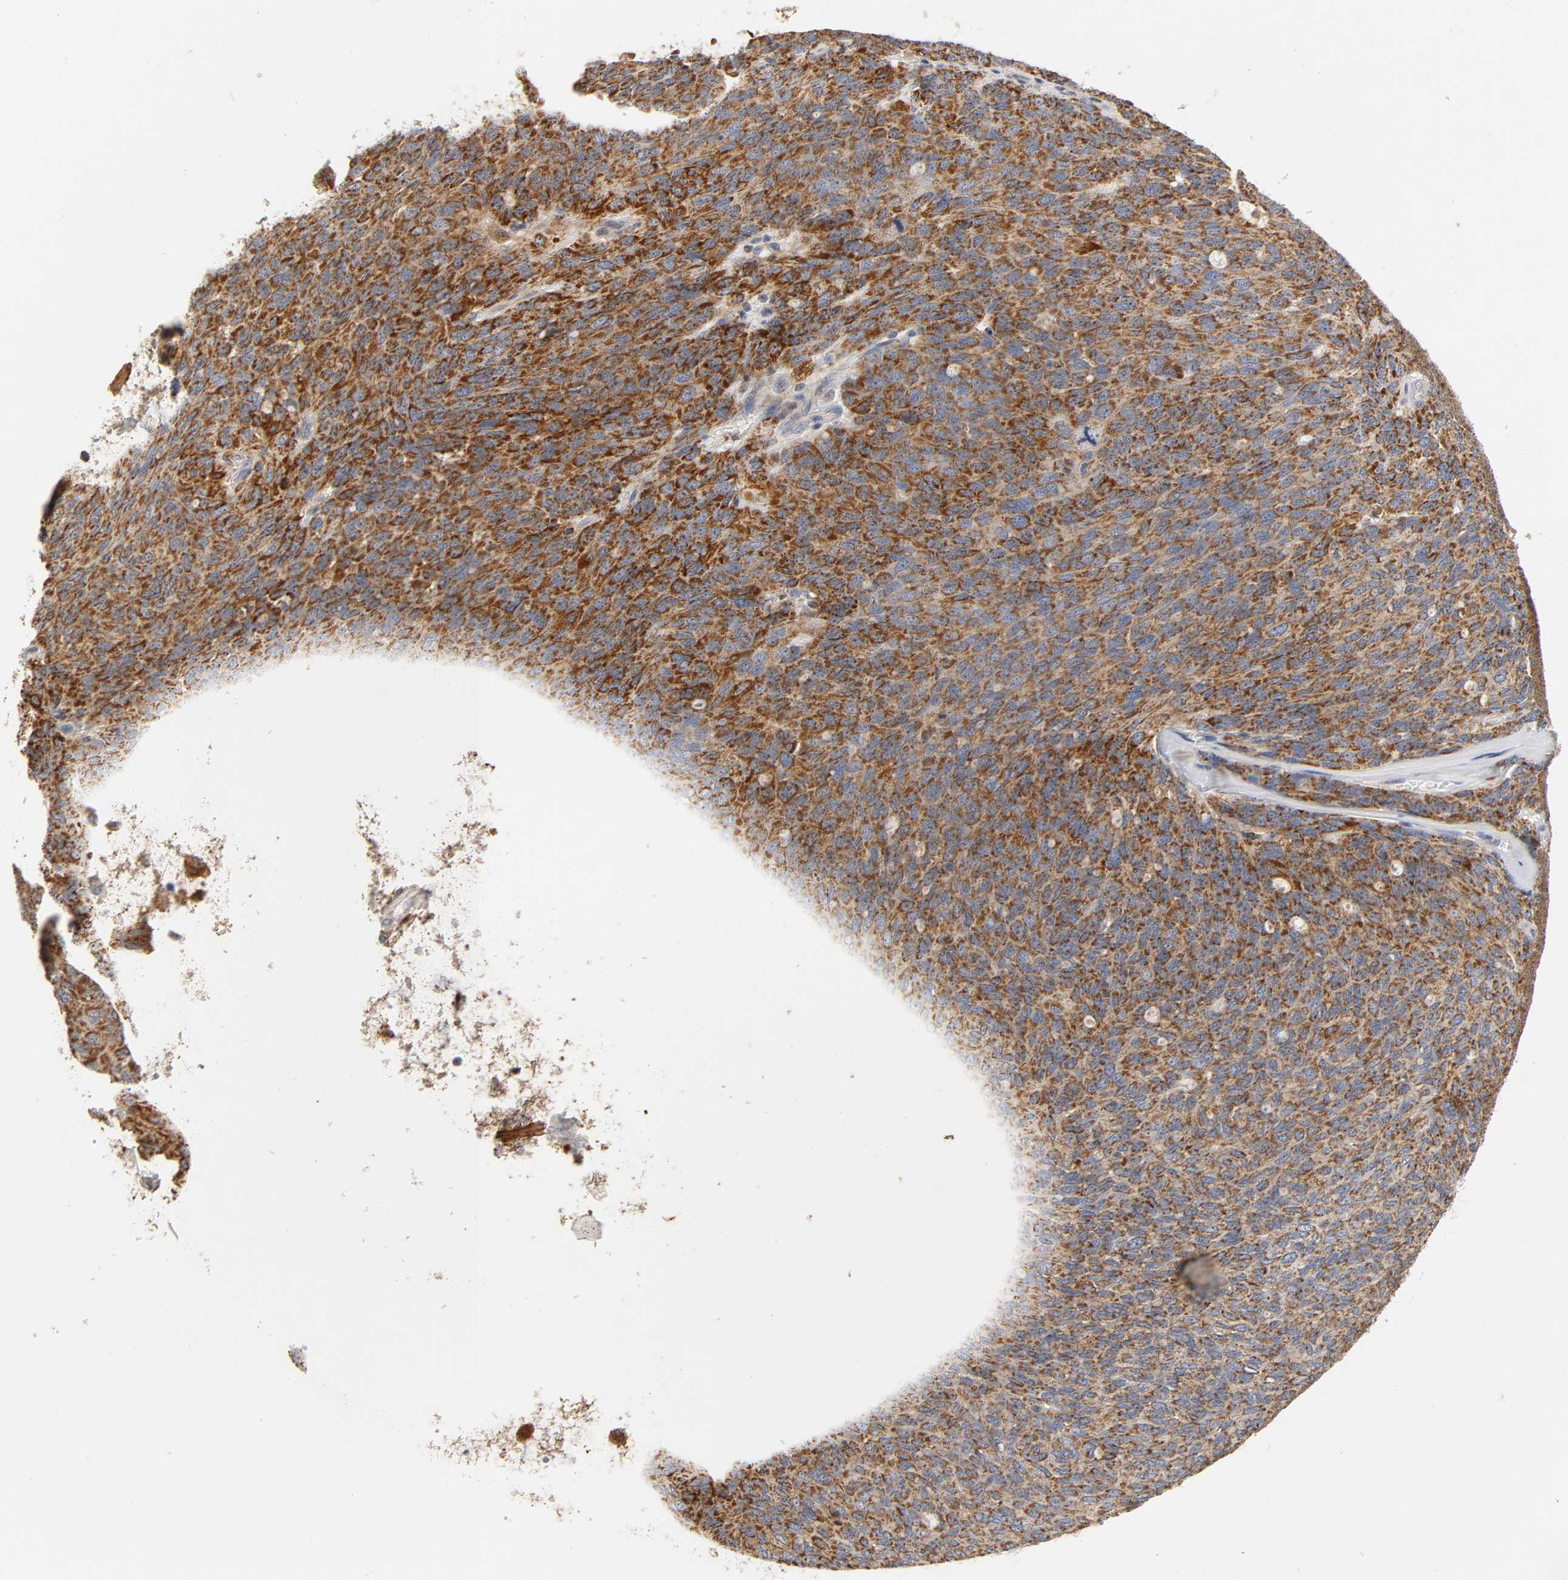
{"staining": {"intensity": "strong", "quantity": ">75%", "location": "cytoplasmic/membranous"}, "tissue": "ovarian cancer", "cell_type": "Tumor cells", "image_type": "cancer", "snomed": [{"axis": "morphology", "description": "Carcinoma, endometroid"}, {"axis": "topography", "description": "Ovary"}], "caption": "Immunohistochemical staining of endometroid carcinoma (ovarian) displays high levels of strong cytoplasmic/membranous protein staining in about >75% of tumor cells.", "gene": "ISG15", "patient": {"sex": "female", "age": 60}}